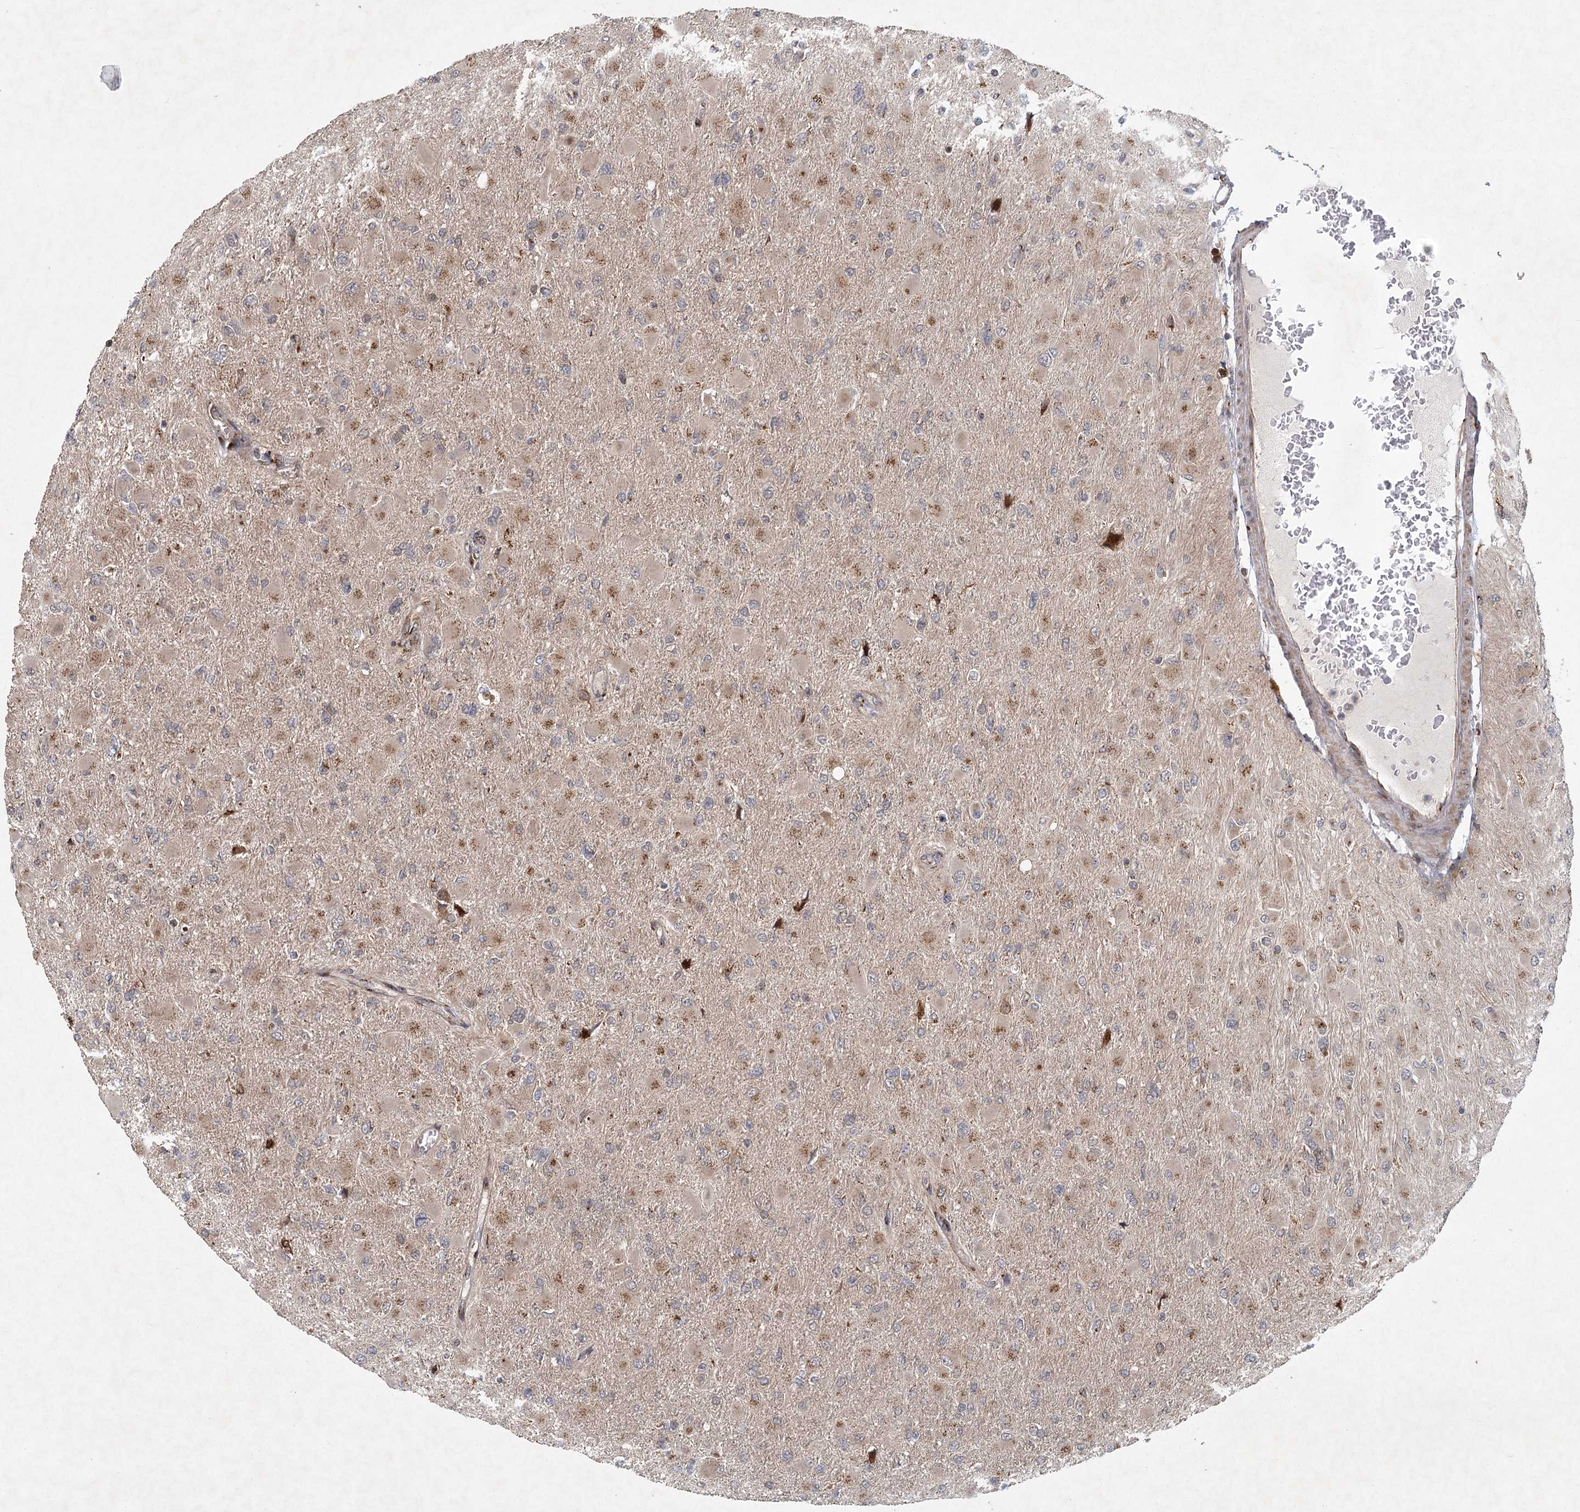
{"staining": {"intensity": "negative", "quantity": "none", "location": "none"}, "tissue": "glioma", "cell_type": "Tumor cells", "image_type": "cancer", "snomed": [{"axis": "morphology", "description": "Glioma, malignant, High grade"}, {"axis": "topography", "description": "Cerebral cortex"}], "caption": "DAB immunohistochemical staining of malignant high-grade glioma shows no significant staining in tumor cells. (DAB immunohistochemistry with hematoxylin counter stain).", "gene": "IFT46", "patient": {"sex": "female", "age": 36}}